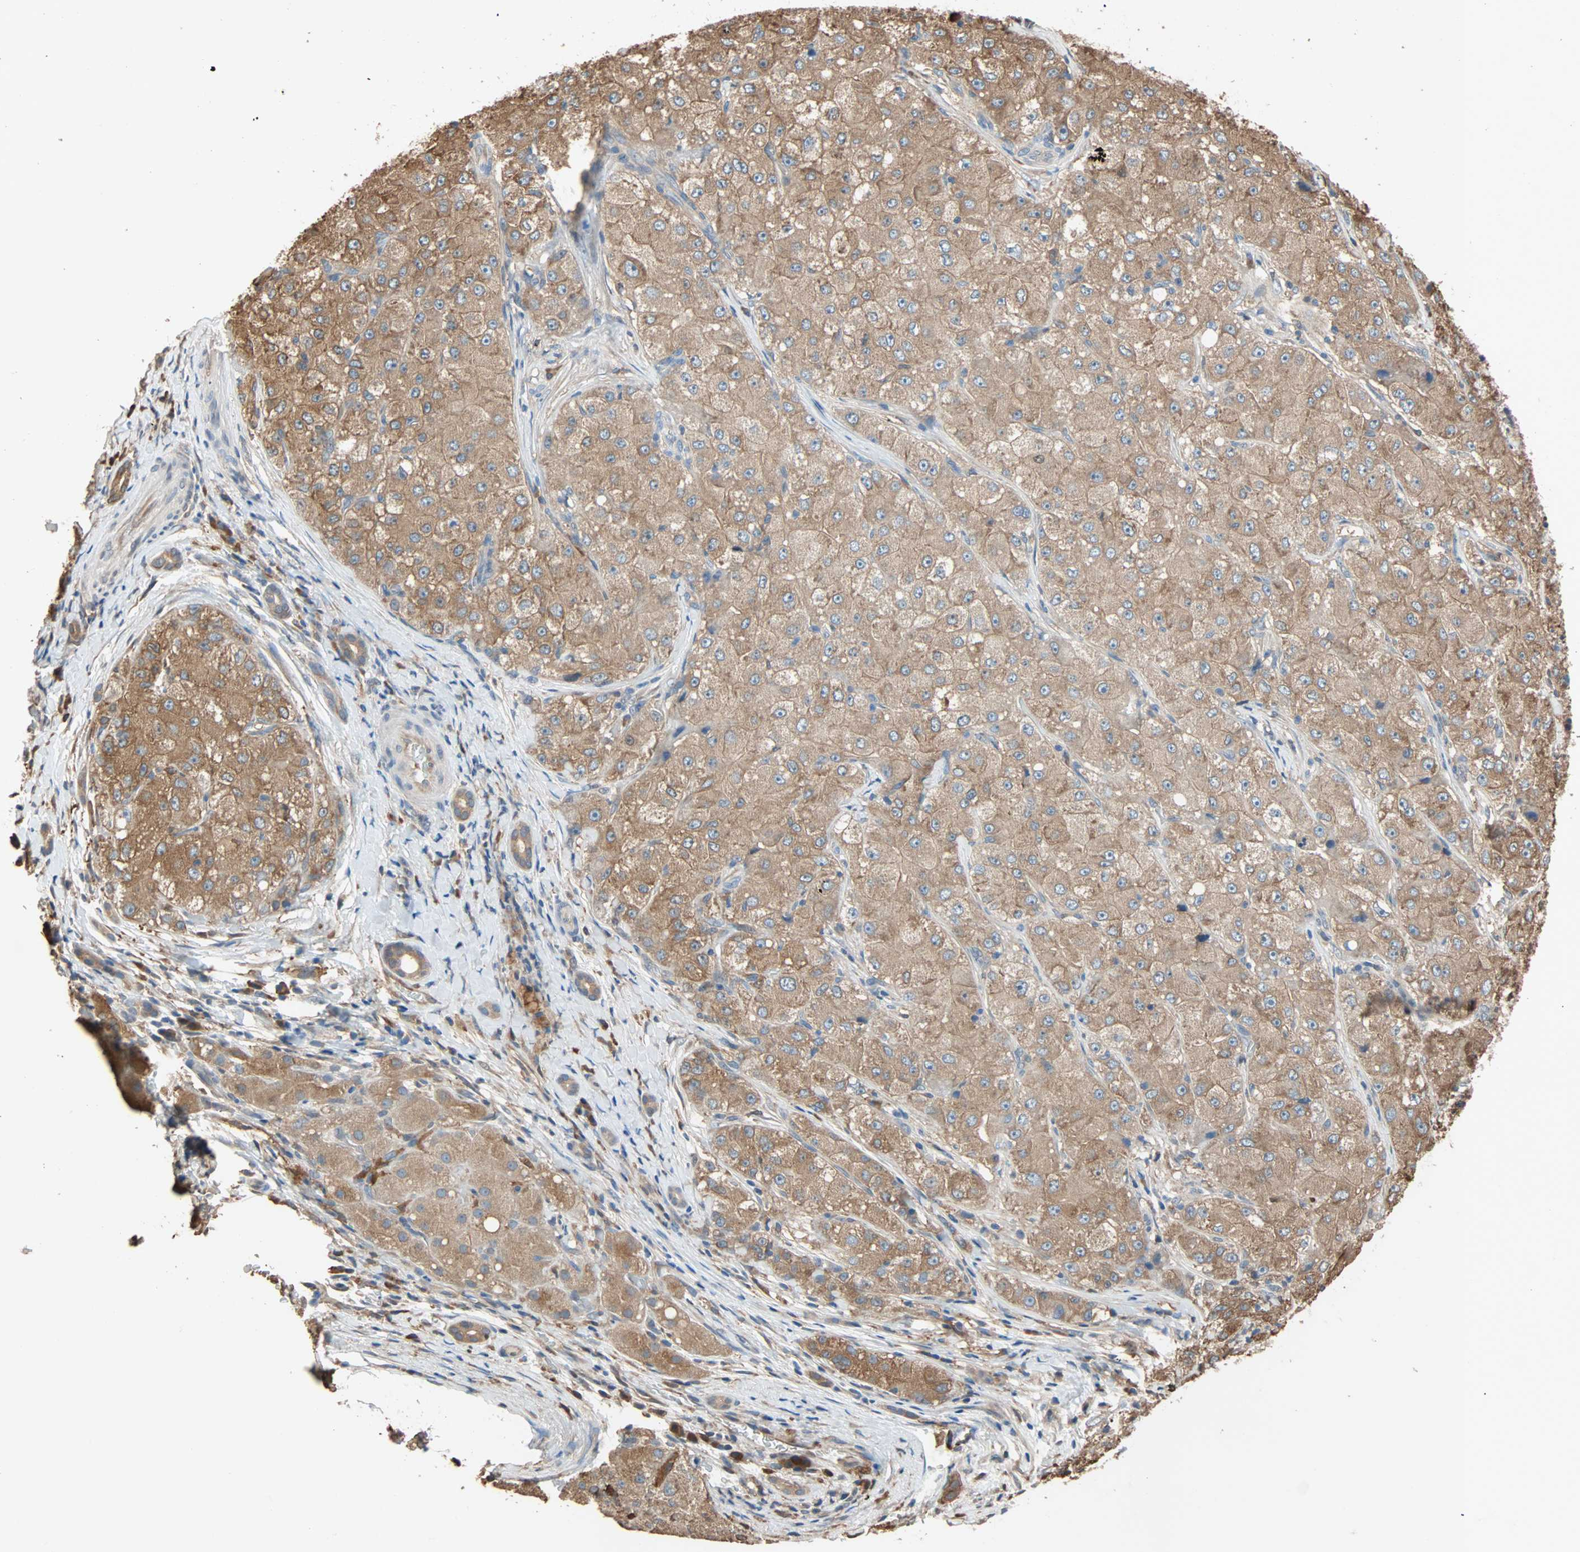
{"staining": {"intensity": "moderate", "quantity": ">75%", "location": "cytoplasmic/membranous"}, "tissue": "liver cancer", "cell_type": "Tumor cells", "image_type": "cancer", "snomed": [{"axis": "morphology", "description": "Carcinoma, Hepatocellular, NOS"}, {"axis": "topography", "description": "Liver"}], "caption": "A brown stain highlights moderate cytoplasmic/membranous positivity of a protein in hepatocellular carcinoma (liver) tumor cells.", "gene": "PRDX1", "patient": {"sex": "male", "age": 80}}